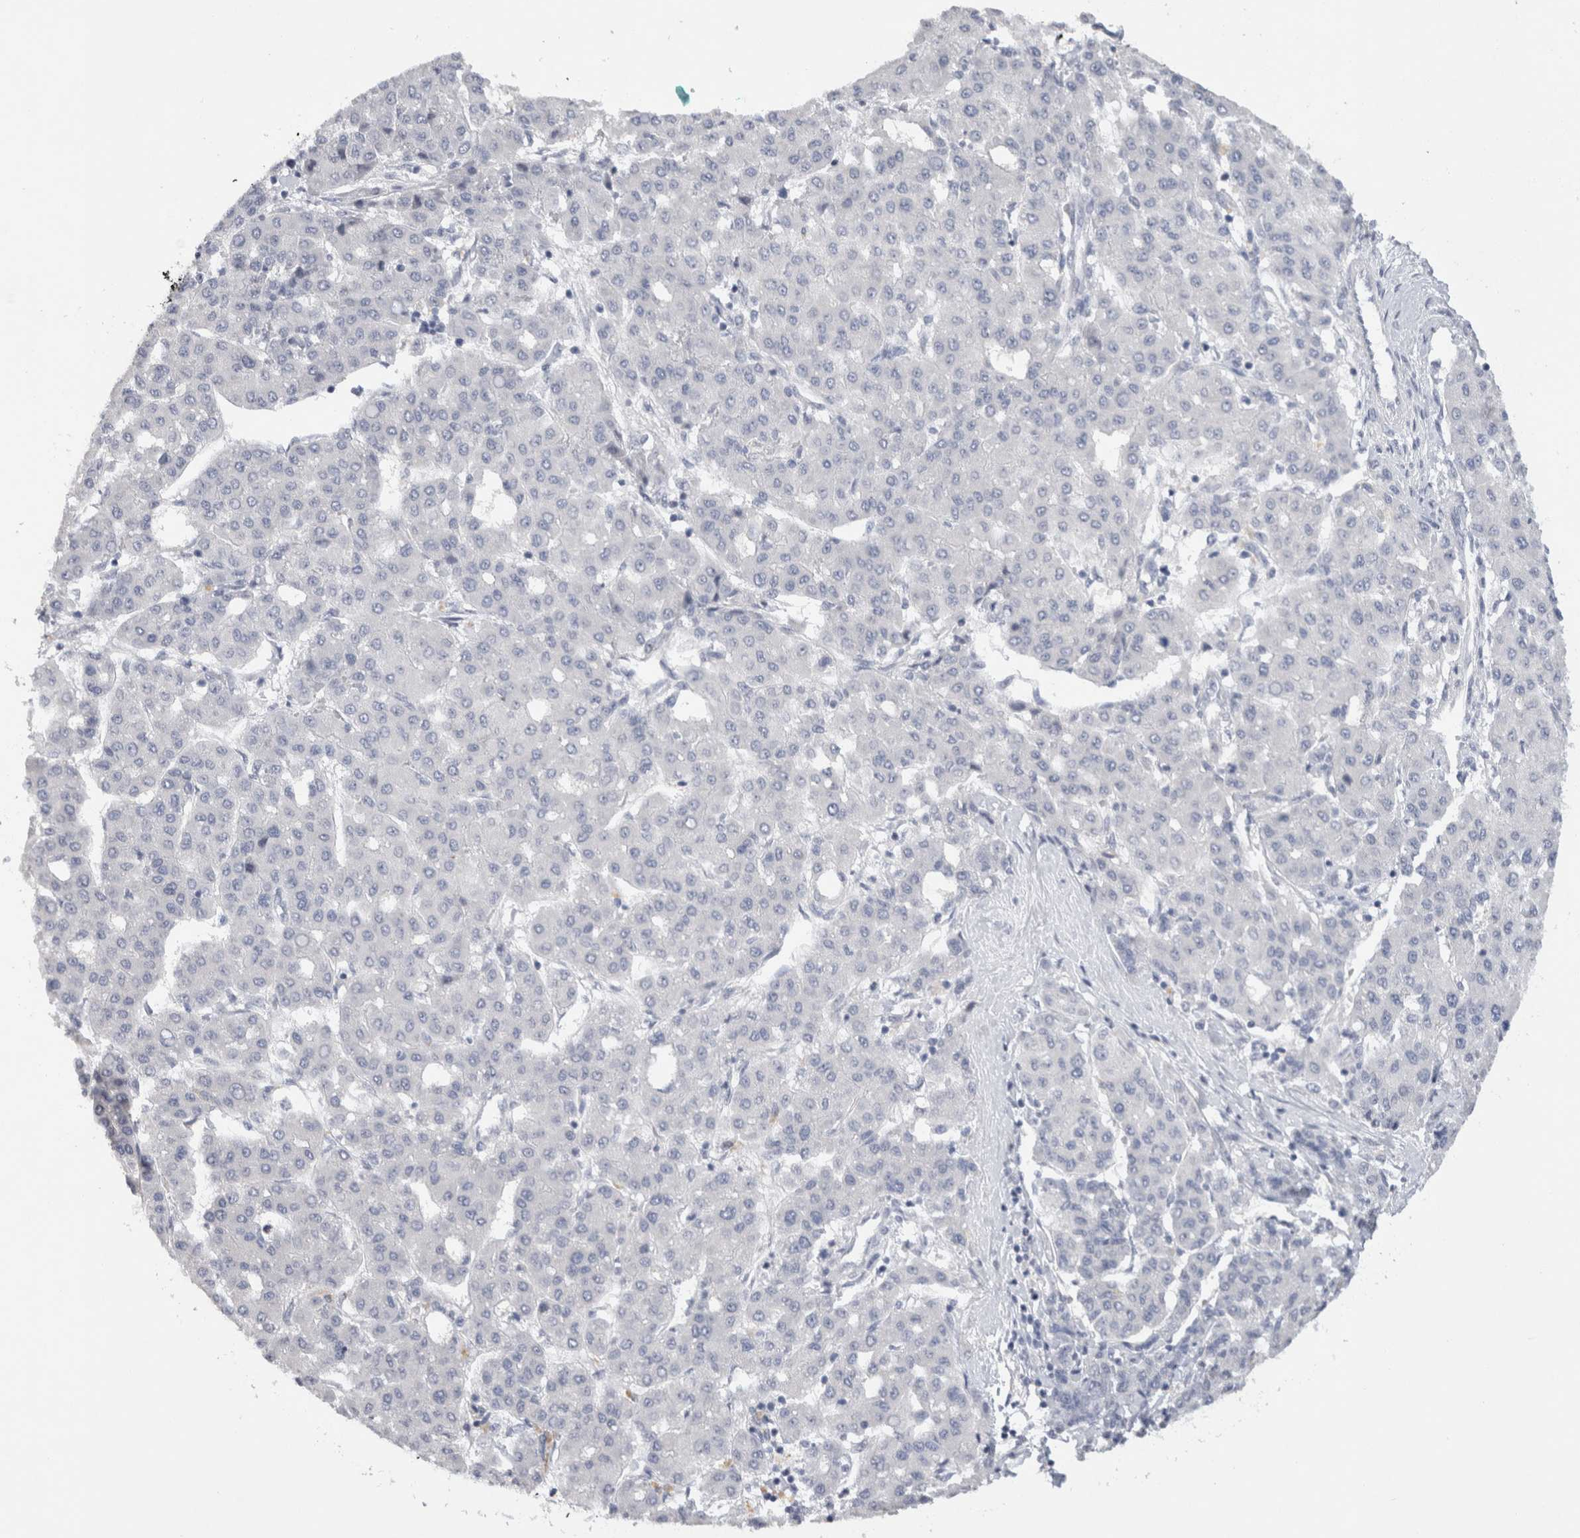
{"staining": {"intensity": "negative", "quantity": "none", "location": "none"}, "tissue": "liver cancer", "cell_type": "Tumor cells", "image_type": "cancer", "snomed": [{"axis": "morphology", "description": "Carcinoma, Hepatocellular, NOS"}, {"axis": "topography", "description": "Liver"}], "caption": "There is no significant staining in tumor cells of liver cancer (hepatocellular carcinoma).", "gene": "TONSL", "patient": {"sex": "male", "age": 65}}